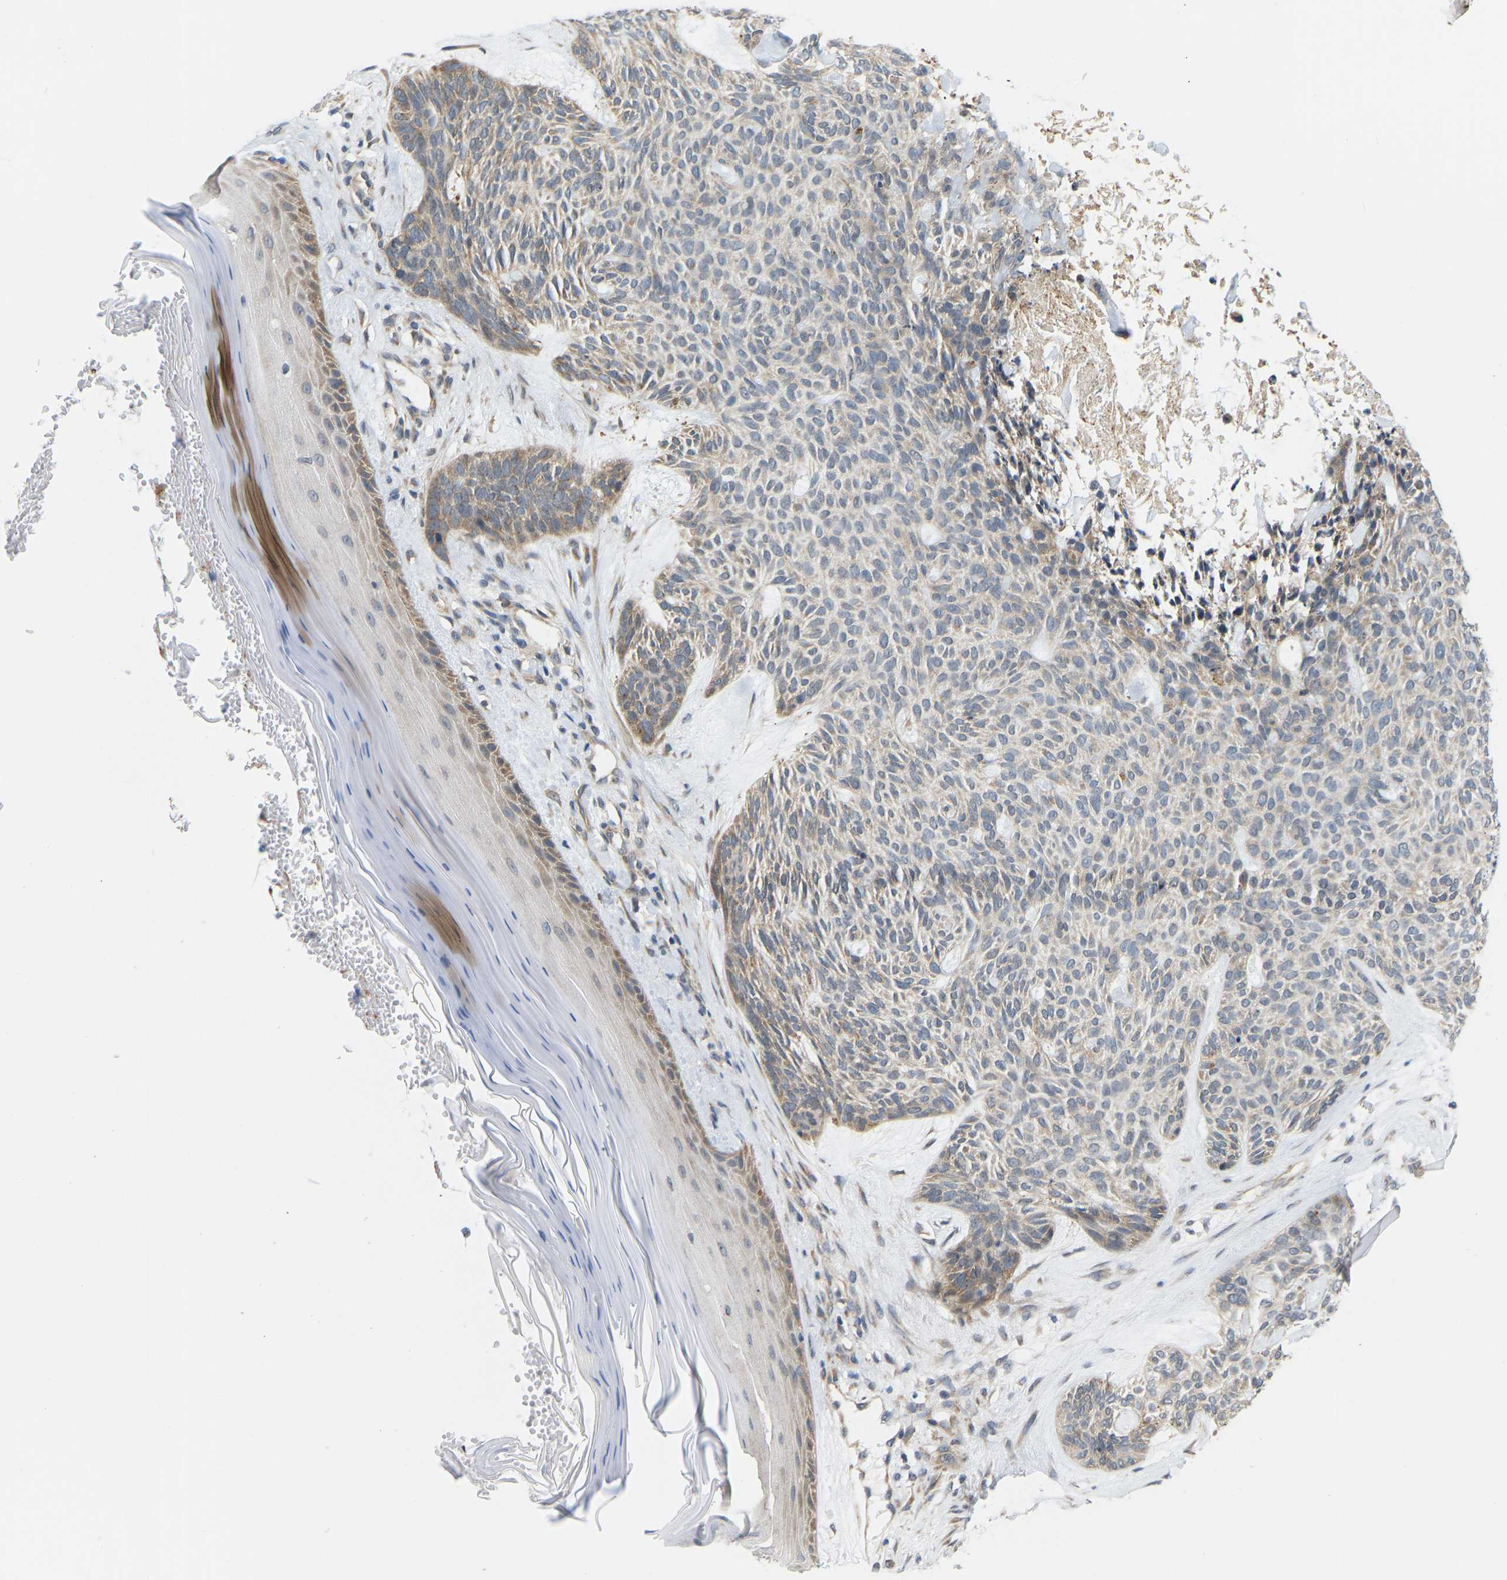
{"staining": {"intensity": "moderate", "quantity": "25%-75%", "location": "cytoplasmic/membranous"}, "tissue": "skin cancer", "cell_type": "Tumor cells", "image_type": "cancer", "snomed": [{"axis": "morphology", "description": "Basal cell carcinoma"}, {"axis": "topography", "description": "Skin"}], "caption": "Immunohistochemical staining of basal cell carcinoma (skin) demonstrates moderate cytoplasmic/membranous protein positivity in approximately 25%-75% of tumor cells.", "gene": "BEND3", "patient": {"sex": "male", "age": 55}}